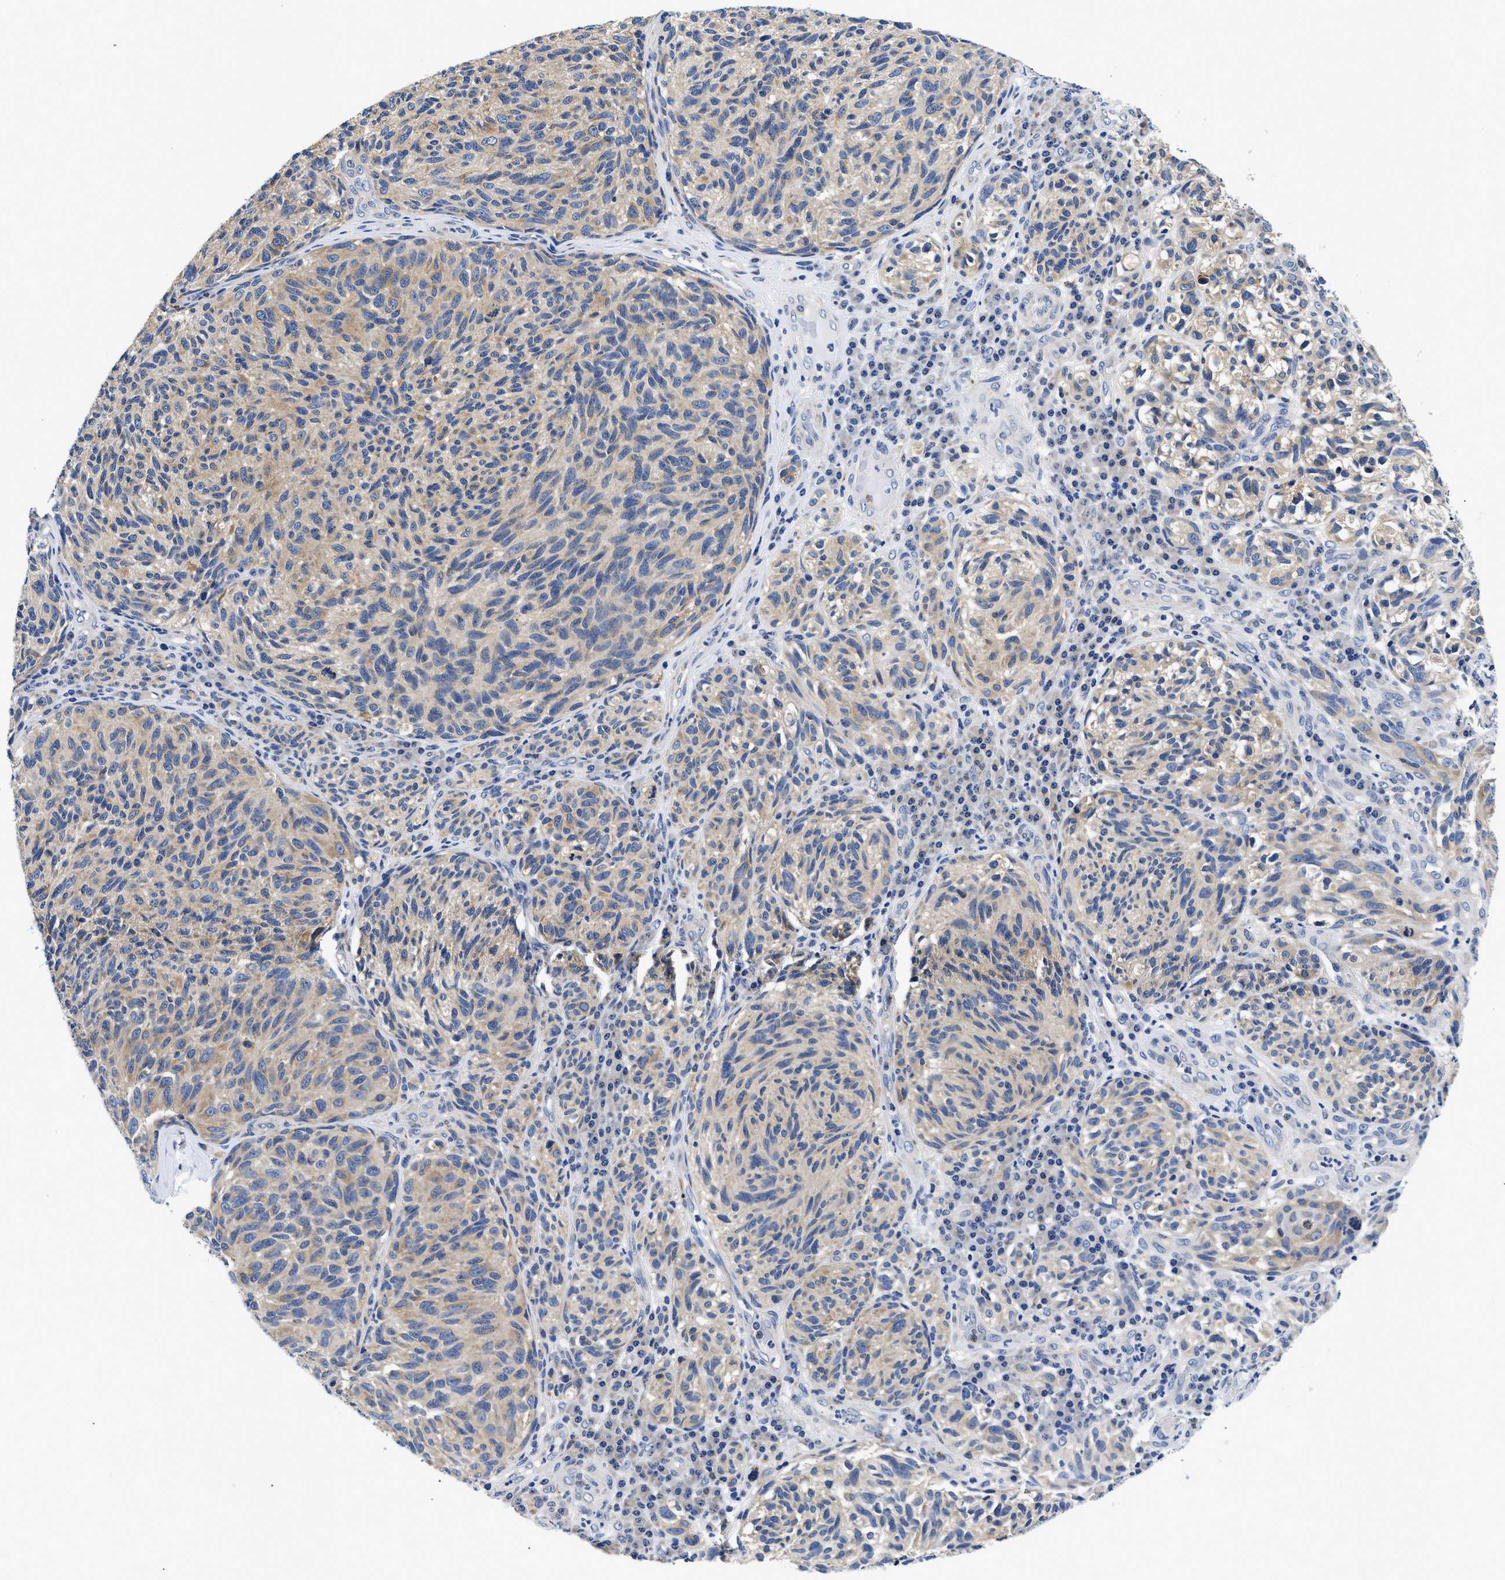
{"staining": {"intensity": "weak", "quantity": "25%-75%", "location": "cytoplasmic/membranous"}, "tissue": "melanoma", "cell_type": "Tumor cells", "image_type": "cancer", "snomed": [{"axis": "morphology", "description": "Malignant melanoma, NOS"}, {"axis": "topography", "description": "Skin"}], "caption": "Melanoma stained for a protein (brown) exhibits weak cytoplasmic/membranous positive expression in approximately 25%-75% of tumor cells.", "gene": "MEA1", "patient": {"sex": "female", "age": 73}}